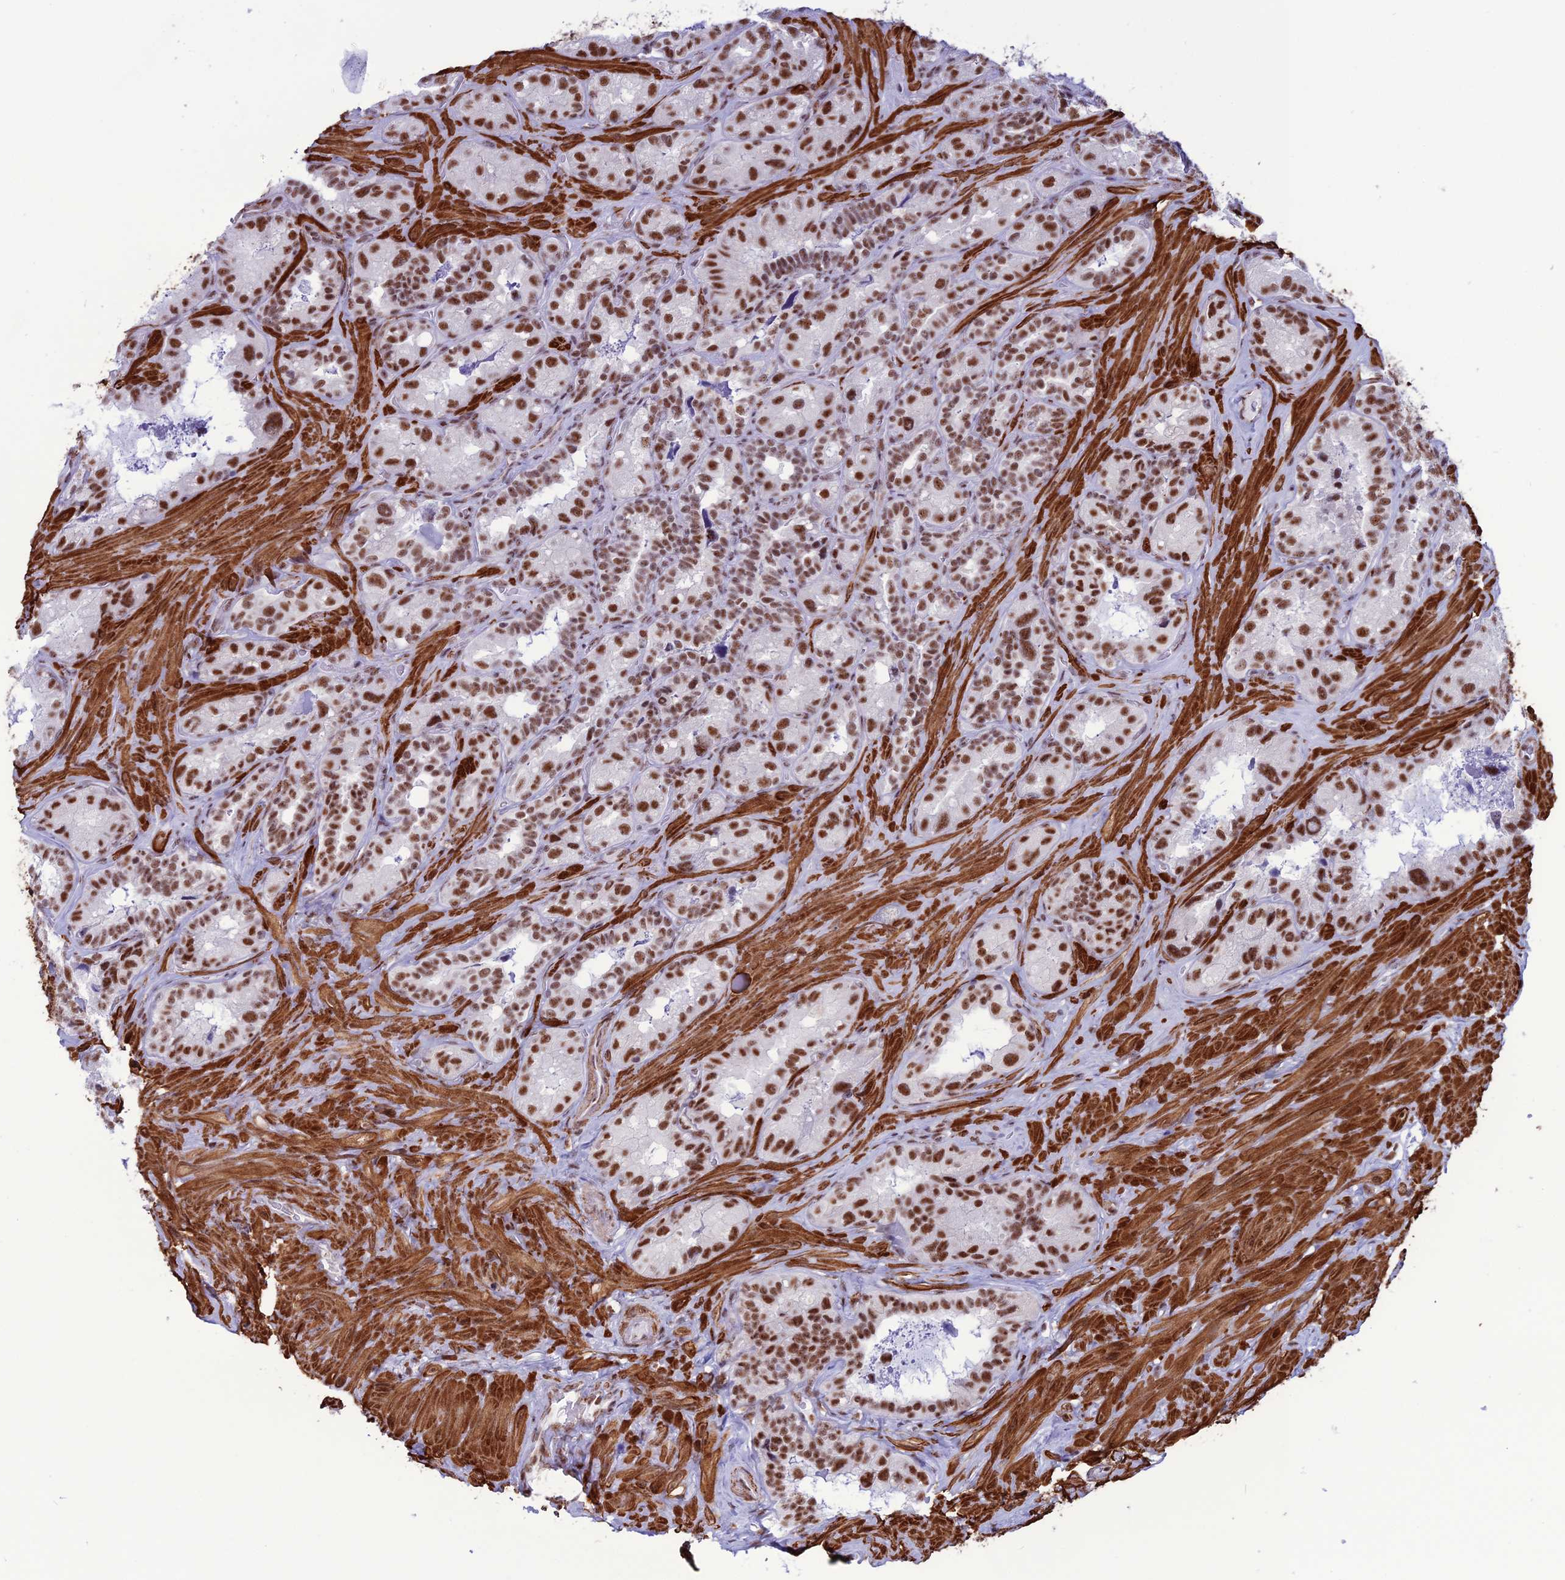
{"staining": {"intensity": "moderate", "quantity": ">75%", "location": "nuclear"}, "tissue": "seminal vesicle", "cell_type": "Glandular cells", "image_type": "normal", "snomed": [{"axis": "morphology", "description": "Normal tissue, NOS"}, {"axis": "topography", "description": "Seminal veicle"}, {"axis": "topography", "description": "Peripheral nerve tissue"}], "caption": "Glandular cells display medium levels of moderate nuclear staining in about >75% of cells in unremarkable seminal vesicle. The protein is shown in brown color, while the nuclei are stained blue.", "gene": "U2AF1", "patient": {"sex": "male", "age": 67}}